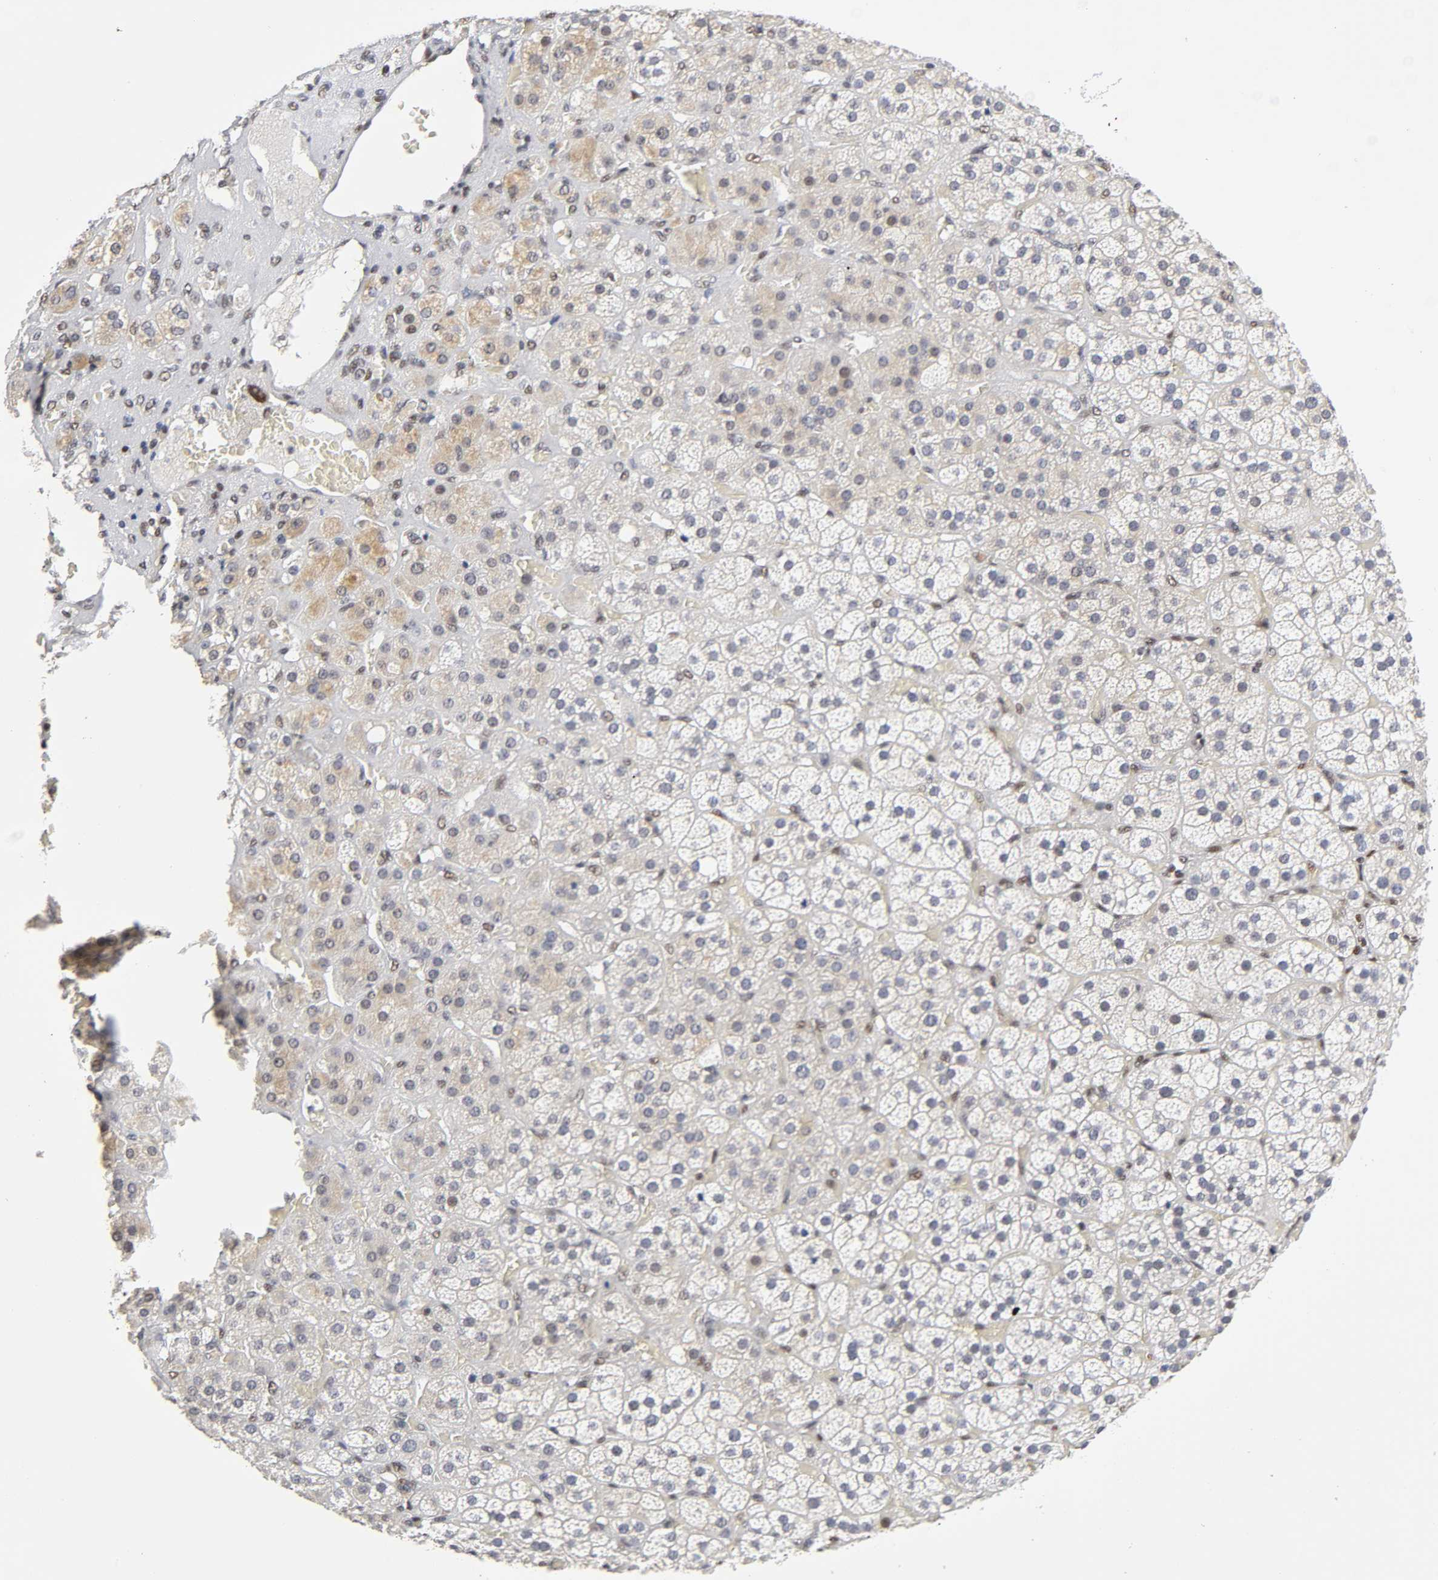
{"staining": {"intensity": "moderate", "quantity": "<25%", "location": "nuclear"}, "tissue": "adrenal gland", "cell_type": "Glandular cells", "image_type": "normal", "snomed": [{"axis": "morphology", "description": "Normal tissue, NOS"}, {"axis": "topography", "description": "Adrenal gland"}], "caption": "This histopathology image reveals IHC staining of benign human adrenal gland, with low moderate nuclear positivity in about <25% of glandular cells.", "gene": "NR3C1", "patient": {"sex": "female", "age": 71}}